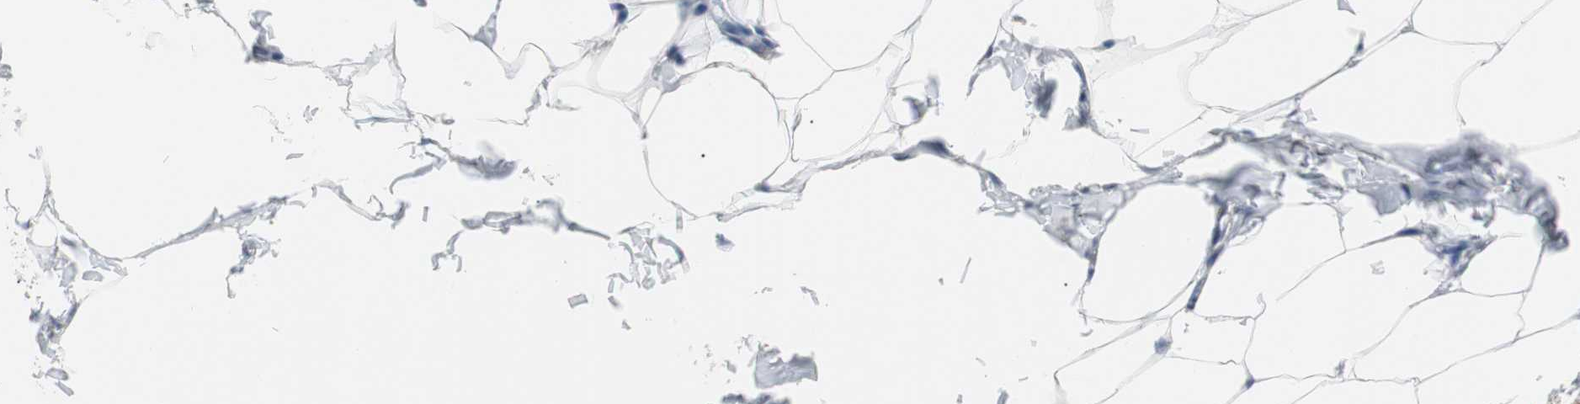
{"staining": {"intensity": "weak", "quantity": ">75%", "location": "cytoplasmic/membranous"}, "tissue": "adipose tissue", "cell_type": "Adipocytes", "image_type": "normal", "snomed": [{"axis": "morphology", "description": "Normal tissue, NOS"}, {"axis": "topography", "description": "Vascular tissue"}], "caption": "DAB immunohistochemical staining of unremarkable adipose tissue reveals weak cytoplasmic/membranous protein positivity in approximately >75% of adipocytes.", "gene": "SMAD1", "patient": {"sex": "male", "age": 41}}